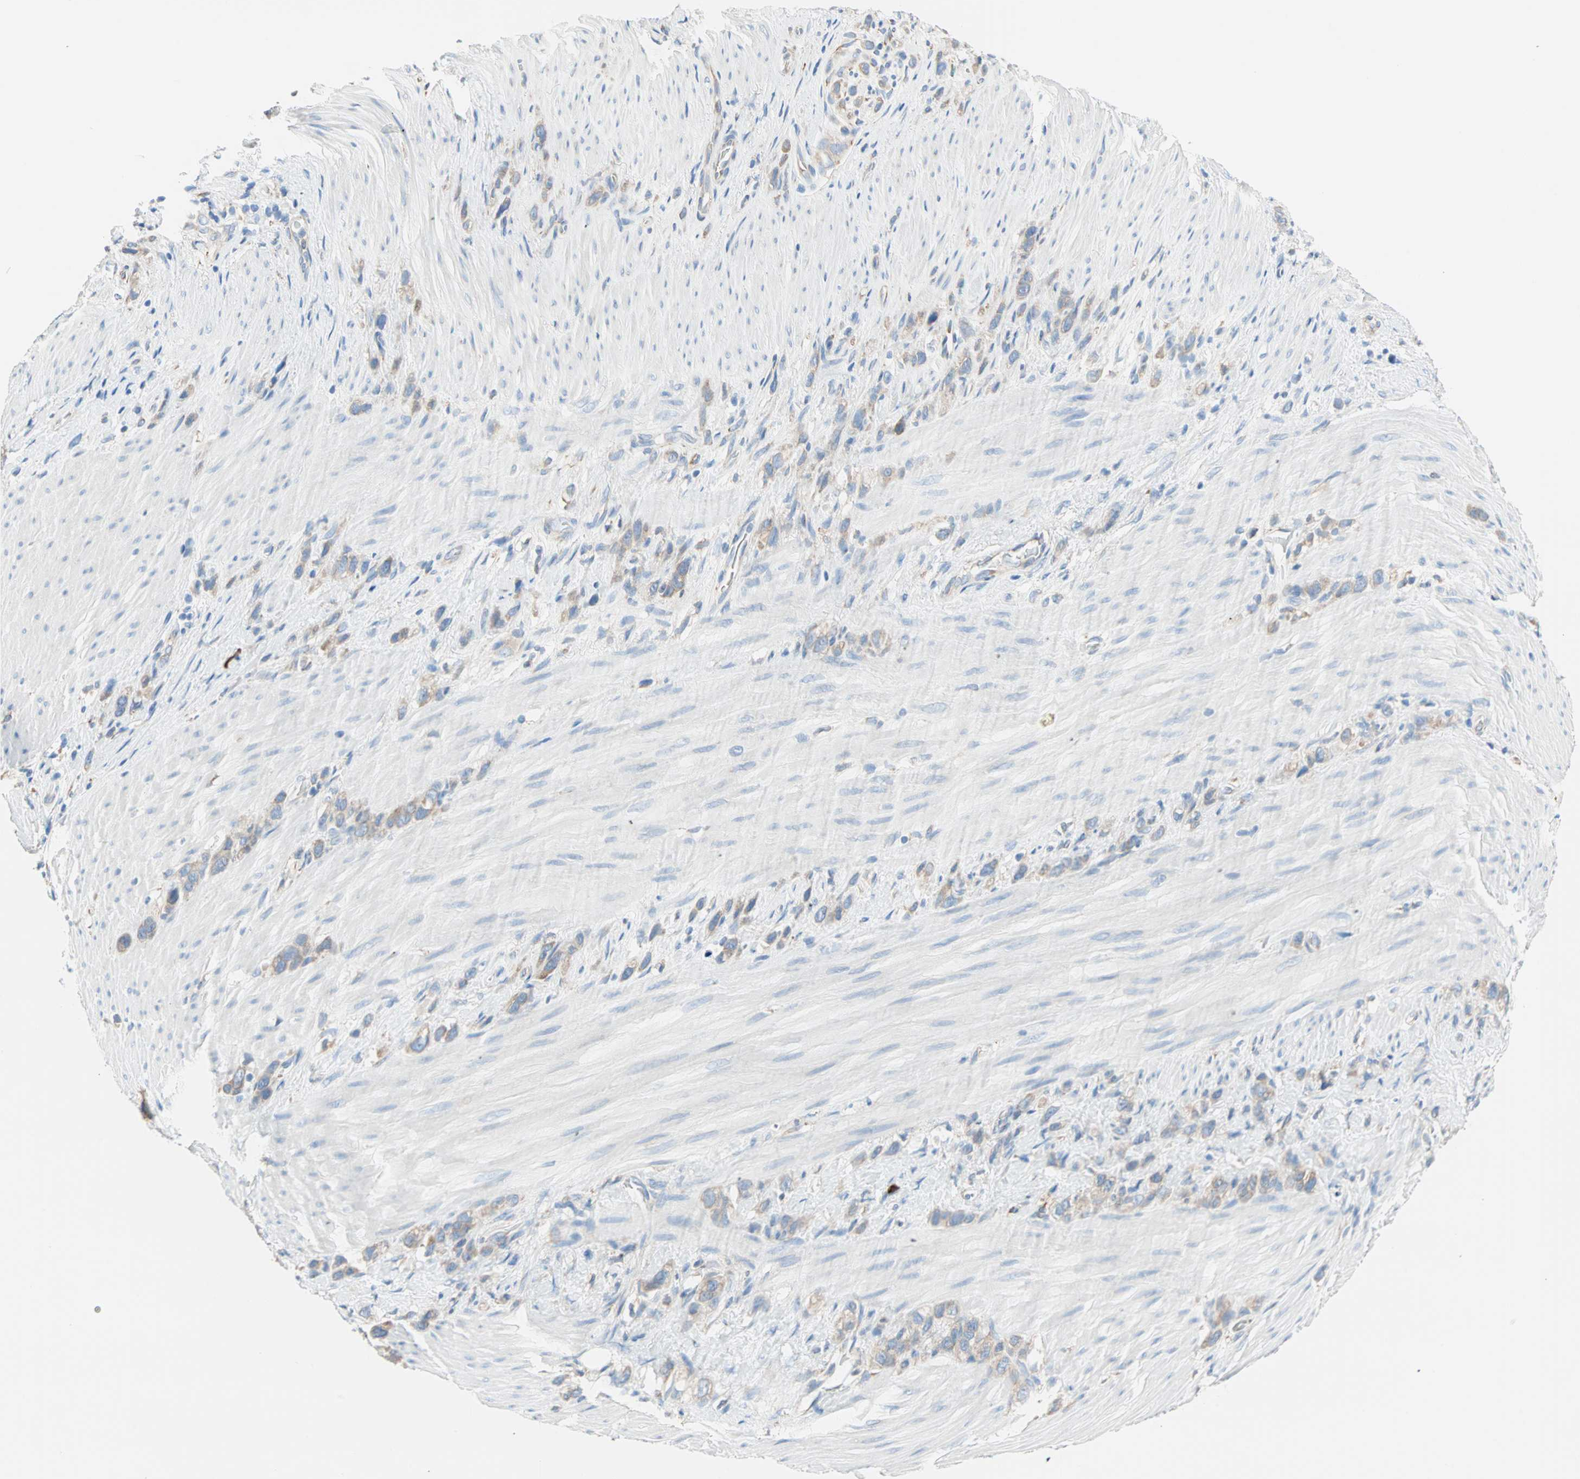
{"staining": {"intensity": "weak", "quantity": ">75%", "location": "cytoplasmic/membranous"}, "tissue": "stomach cancer", "cell_type": "Tumor cells", "image_type": "cancer", "snomed": [{"axis": "morphology", "description": "Normal tissue, NOS"}, {"axis": "morphology", "description": "Adenocarcinoma, NOS"}, {"axis": "morphology", "description": "Adenocarcinoma, High grade"}, {"axis": "topography", "description": "Stomach, upper"}, {"axis": "topography", "description": "Stomach"}], "caption": "Immunohistochemistry micrograph of human stomach cancer stained for a protein (brown), which demonstrates low levels of weak cytoplasmic/membranous expression in about >75% of tumor cells.", "gene": "PLCXD1", "patient": {"sex": "female", "age": 65}}